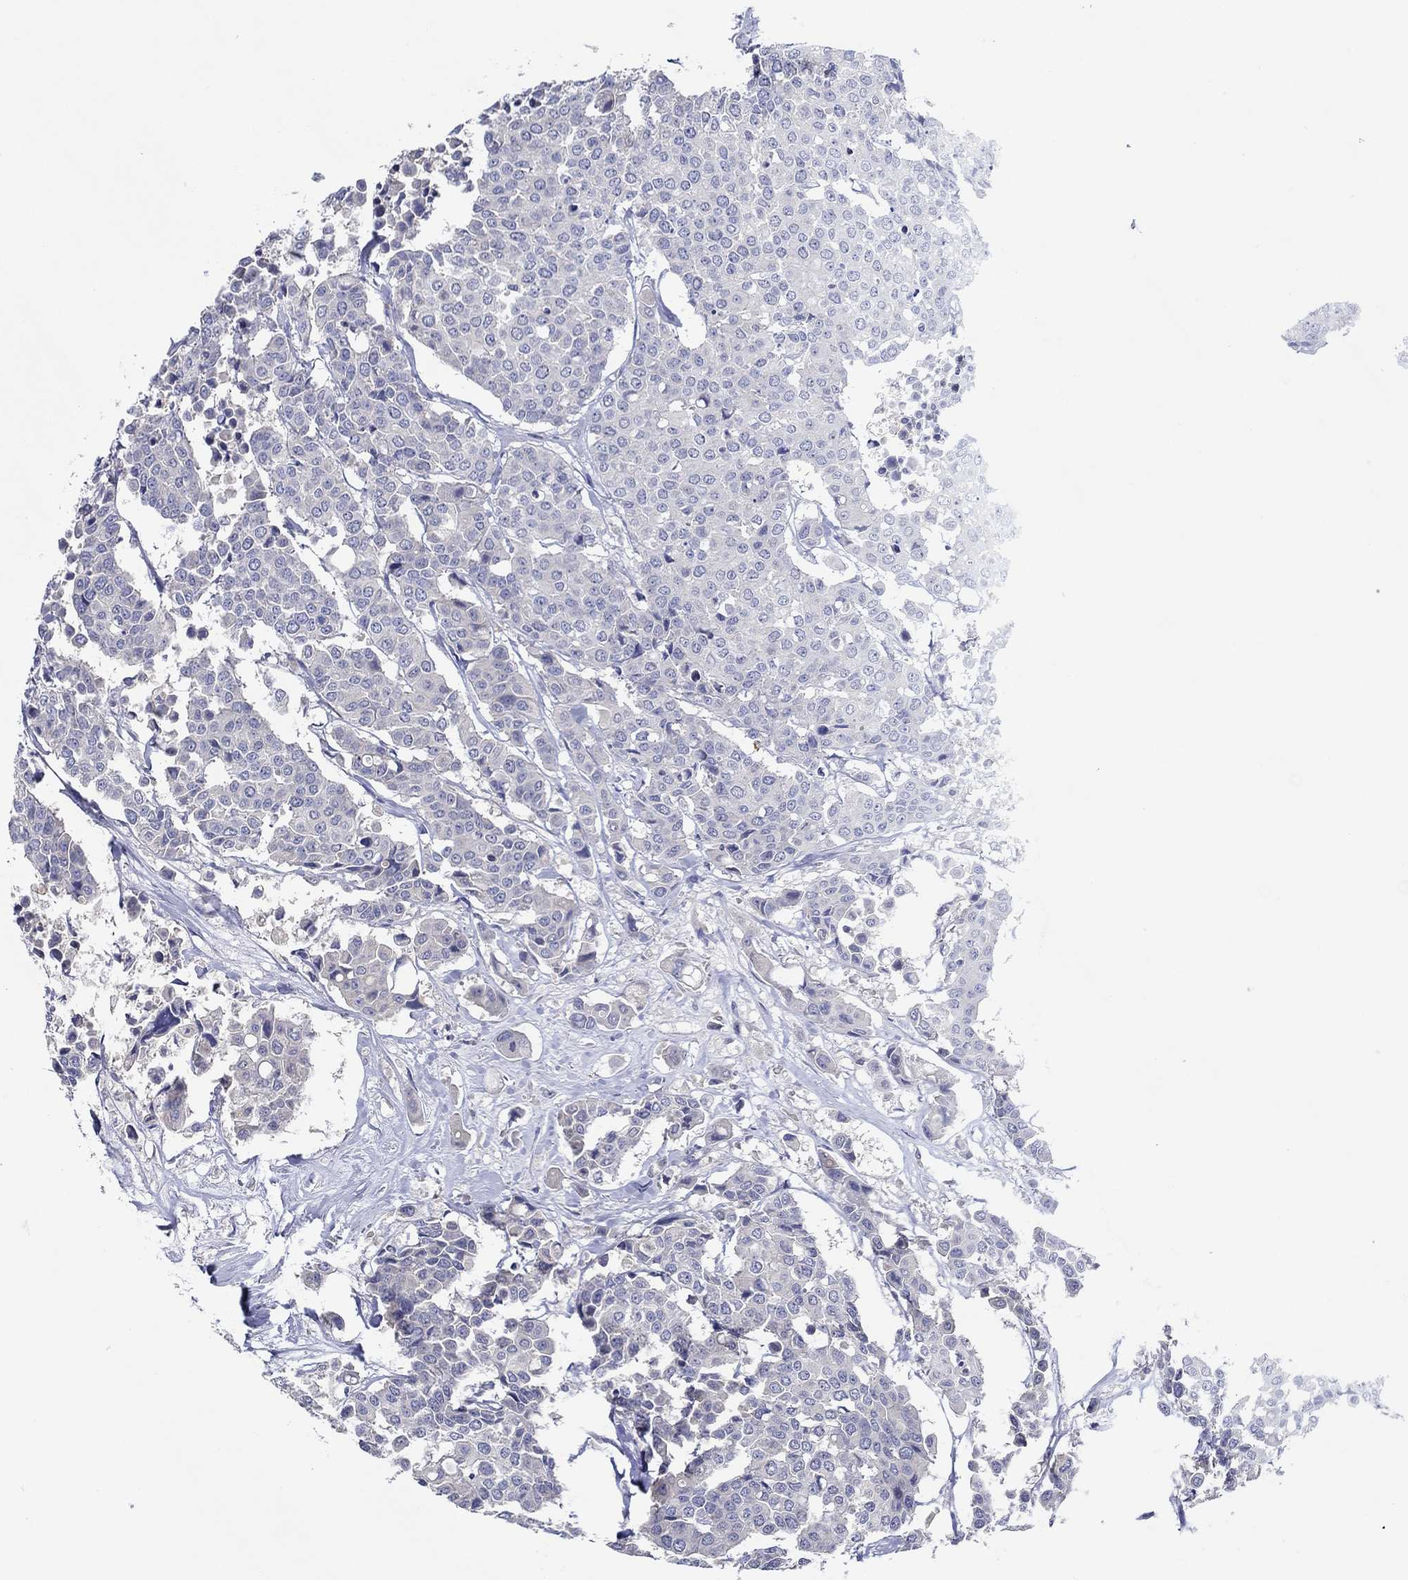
{"staining": {"intensity": "negative", "quantity": "none", "location": "none"}, "tissue": "carcinoid", "cell_type": "Tumor cells", "image_type": "cancer", "snomed": [{"axis": "morphology", "description": "Carcinoid, malignant, NOS"}, {"axis": "topography", "description": "Colon"}], "caption": "Immunohistochemistry micrograph of carcinoid stained for a protein (brown), which shows no expression in tumor cells. The staining was performed using DAB (3,3'-diaminobenzidine) to visualize the protein expression in brown, while the nuclei were stained in blue with hematoxylin (Magnification: 20x).", "gene": "CHIT1", "patient": {"sex": "male", "age": 81}}